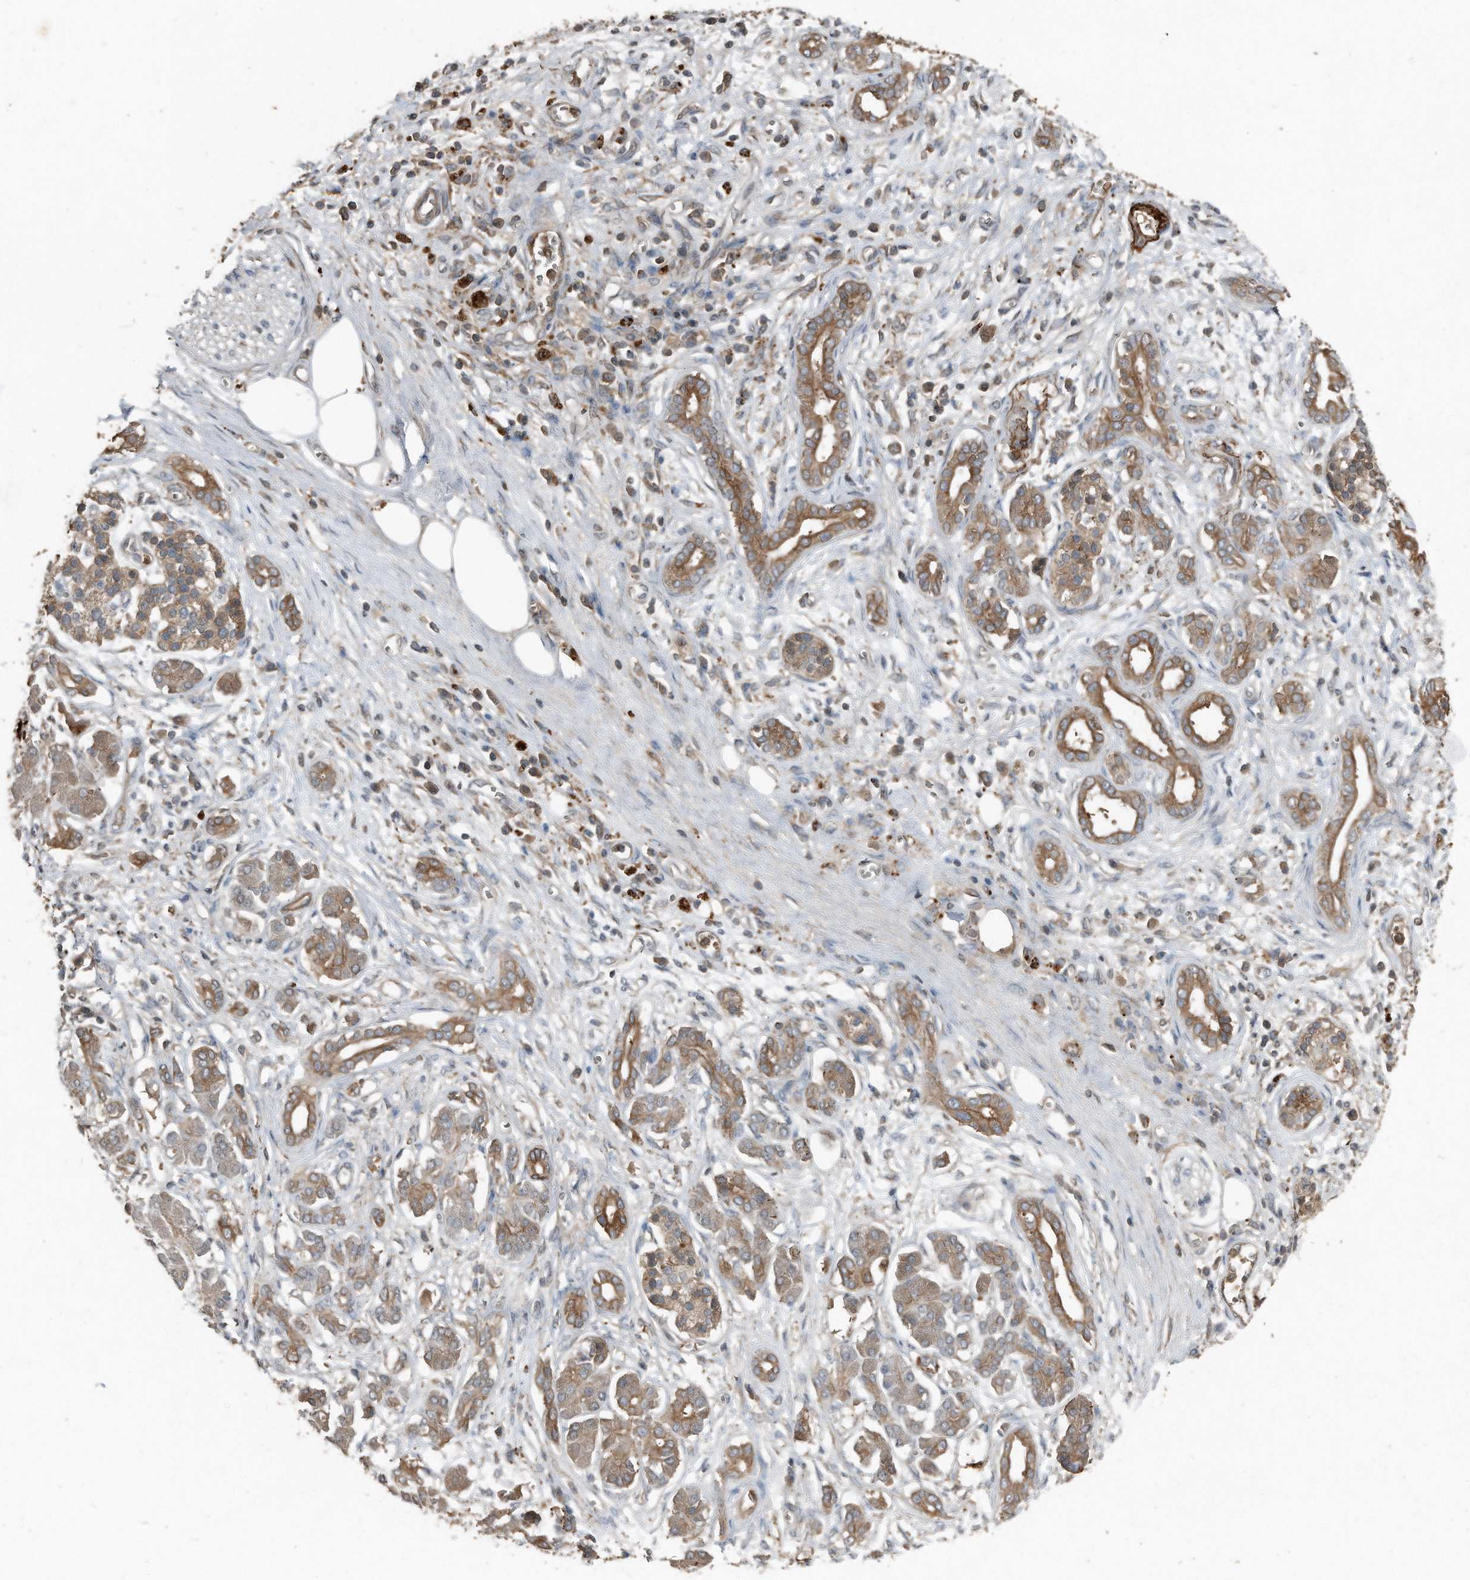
{"staining": {"intensity": "moderate", "quantity": ">75%", "location": "cytoplasmic/membranous"}, "tissue": "pancreatic cancer", "cell_type": "Tumor cells", "image_type": "cancer", "snomed": [{"axis": "morphology", "description": "Adenocarcinoma, NOS"}, {"axis": "topography", "description": "Pancreas"}], "caption": "Pancreatic cancer (adenocarcinoma) stained with DAB (3,3'-diaminobenzidine) immunohistochemistry (IHC) exhibits medium levels of moderate cytoplasmic/membranous positivity in approximately >75% of tumor cells. The protein of interest is stained brown, and the nuclei are stained in blue (DAB IHC with brightfield microscopy, high magnification).", "gene": "C9", "patient": {"sex": "male", "age": 78}}